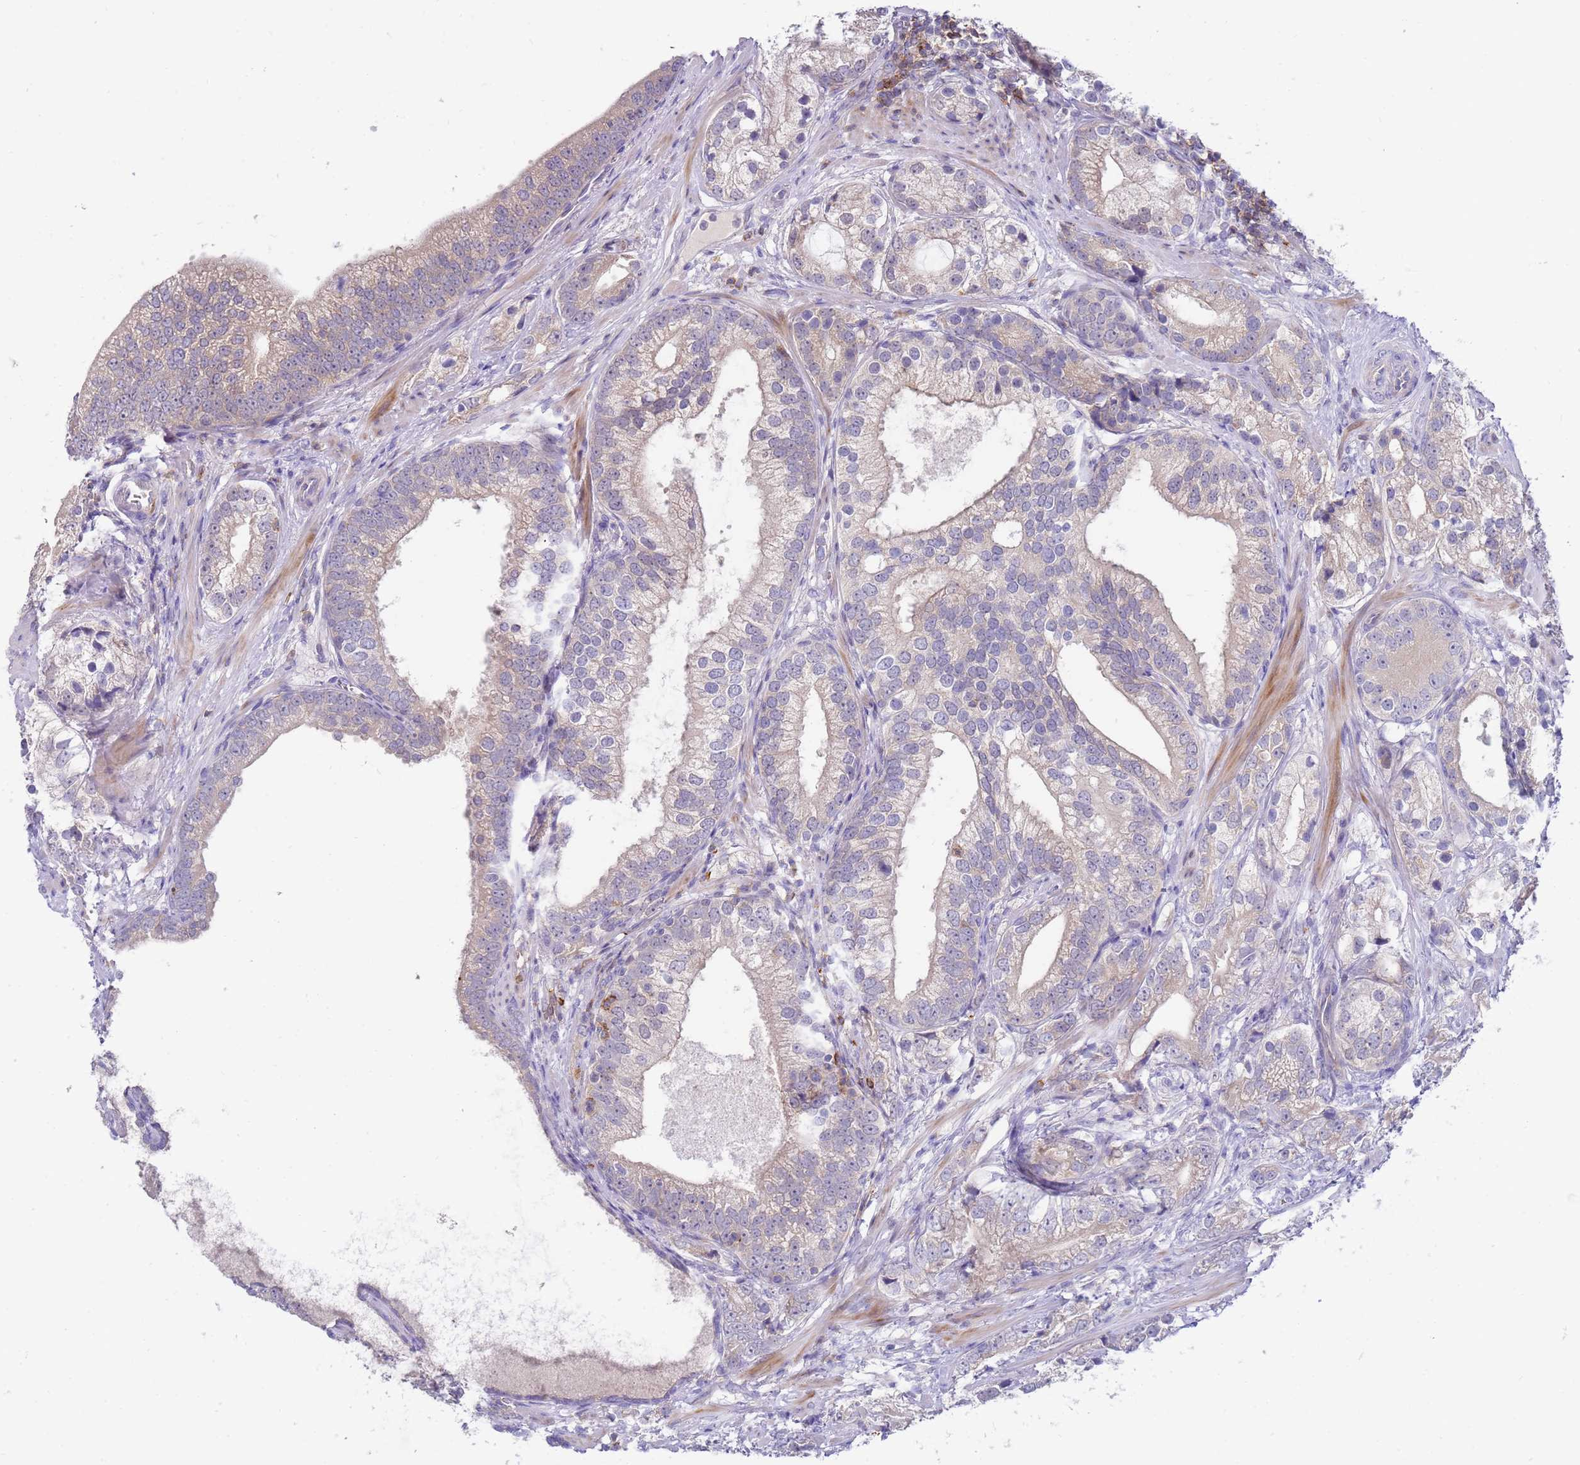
{"staining": {"intensity": "negative", "quantity": "none", "location": "none"}, "tissue": "prostate cancer", "cell_type": "Tumor cells", "image_type": "cancer", "snomed": [{"axis": "morphology", "description": "Adenocarcinoma, High grade"}, {"axis": "topography", "description": "Prostate"}], "caption": "Protein analysis of prostate adenocarcinoma (high-grade) displays no significant staining in tumor cells.", "gene": "STK25", "patient": {"sex": "male", "age": 75}}